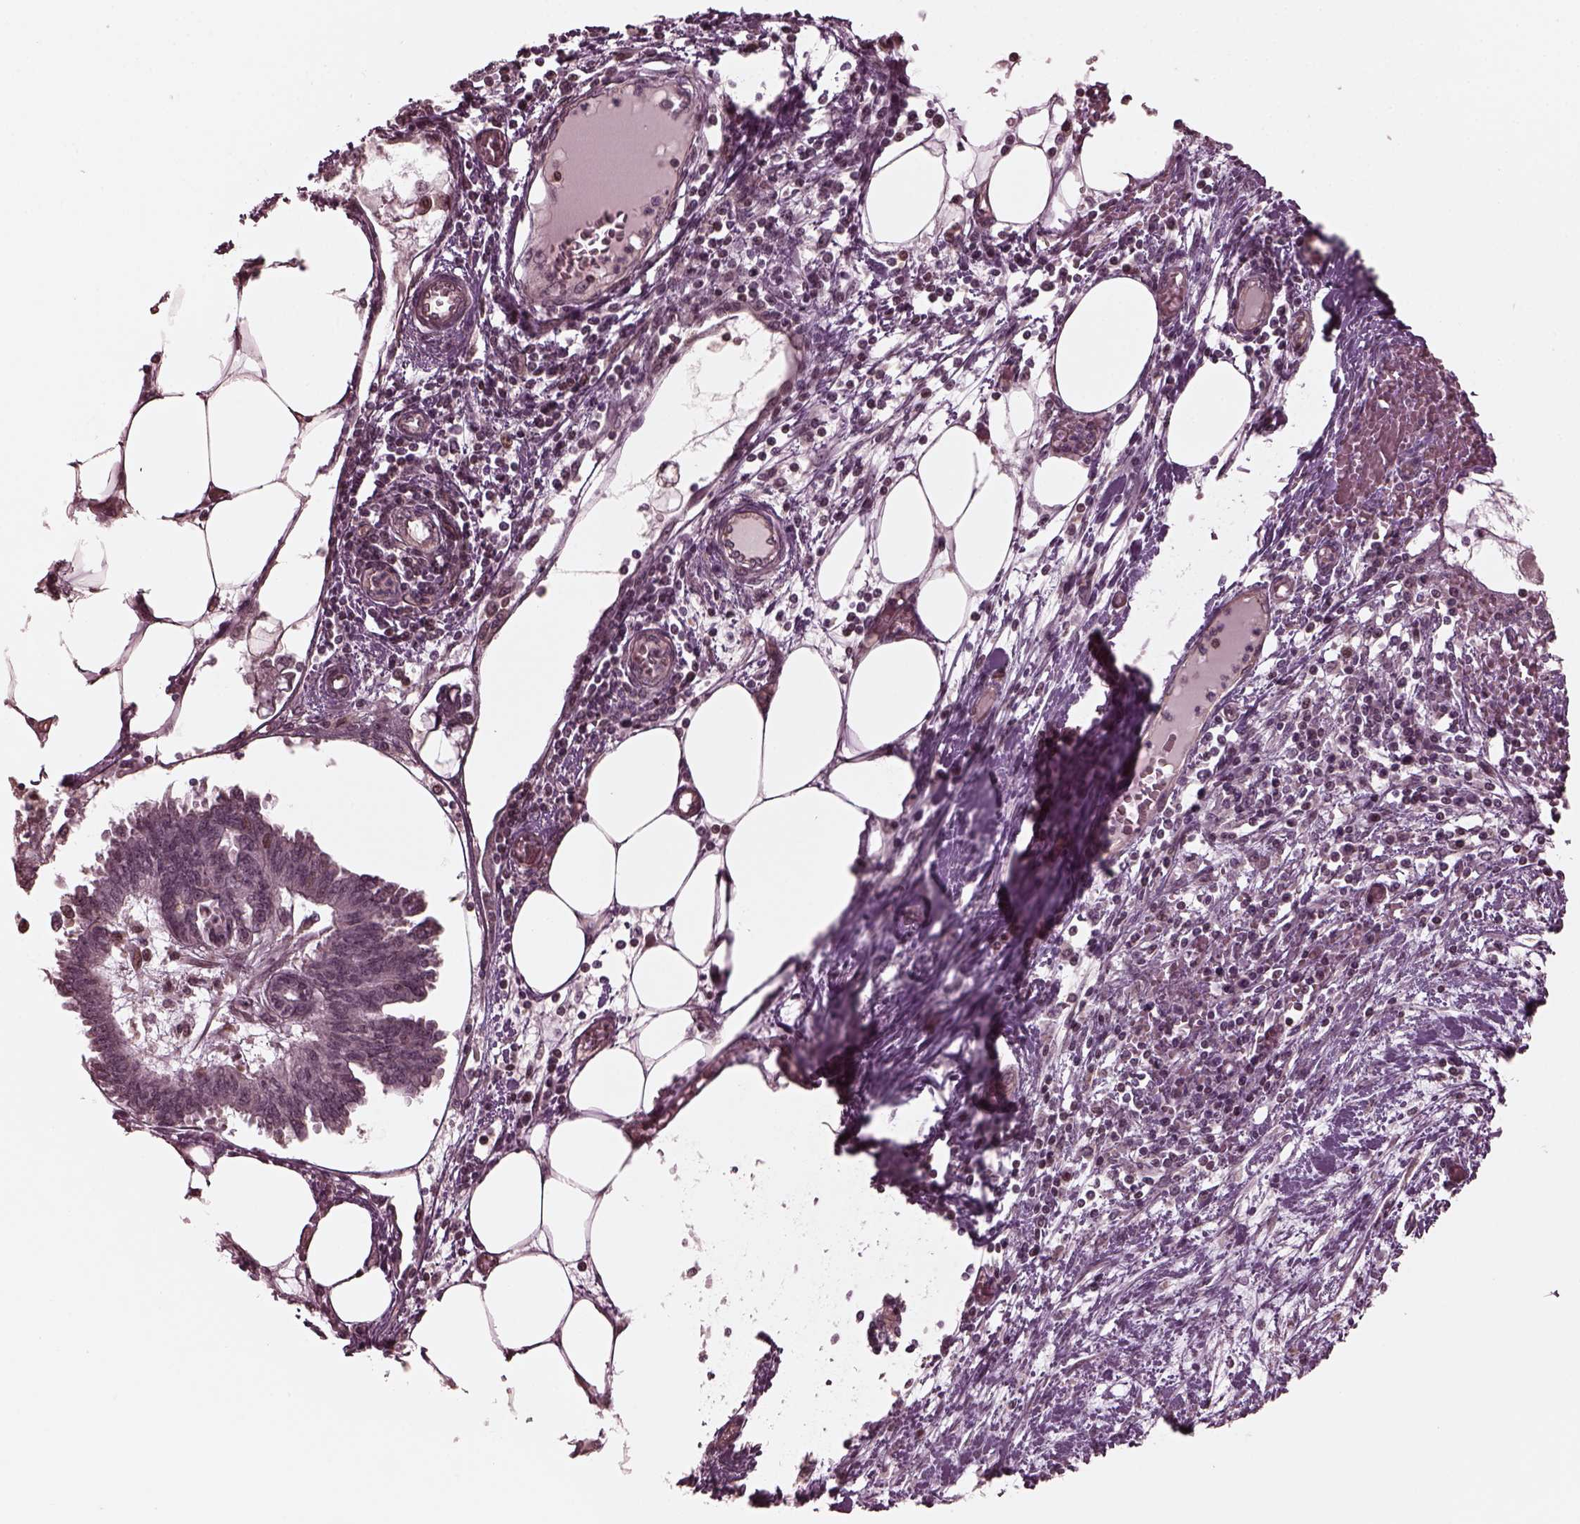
{"staining": {"intensity": "negative", "quantity": "none", "location": "none"}, "tissue": "endometrial cancer", "cell_type": "Tumor cells", "image_type": "cancer", "snomed": [{"axis": "morphology", "description": "Adenocarcinoma, NOS"}, {"axis": "morphology", "description": "Adenocarcinoma, metastatic, NOS"}, {"axis": "topography", "description": "Adipose tissue"}, {"axis": "topography", "description": "Endometrium"}], "caption": "A micrograph of human endometrial cancer is negative for staining in tumor cells.", "gene": "TRIB3", "patient": {"sex": "female", "age": 67}}